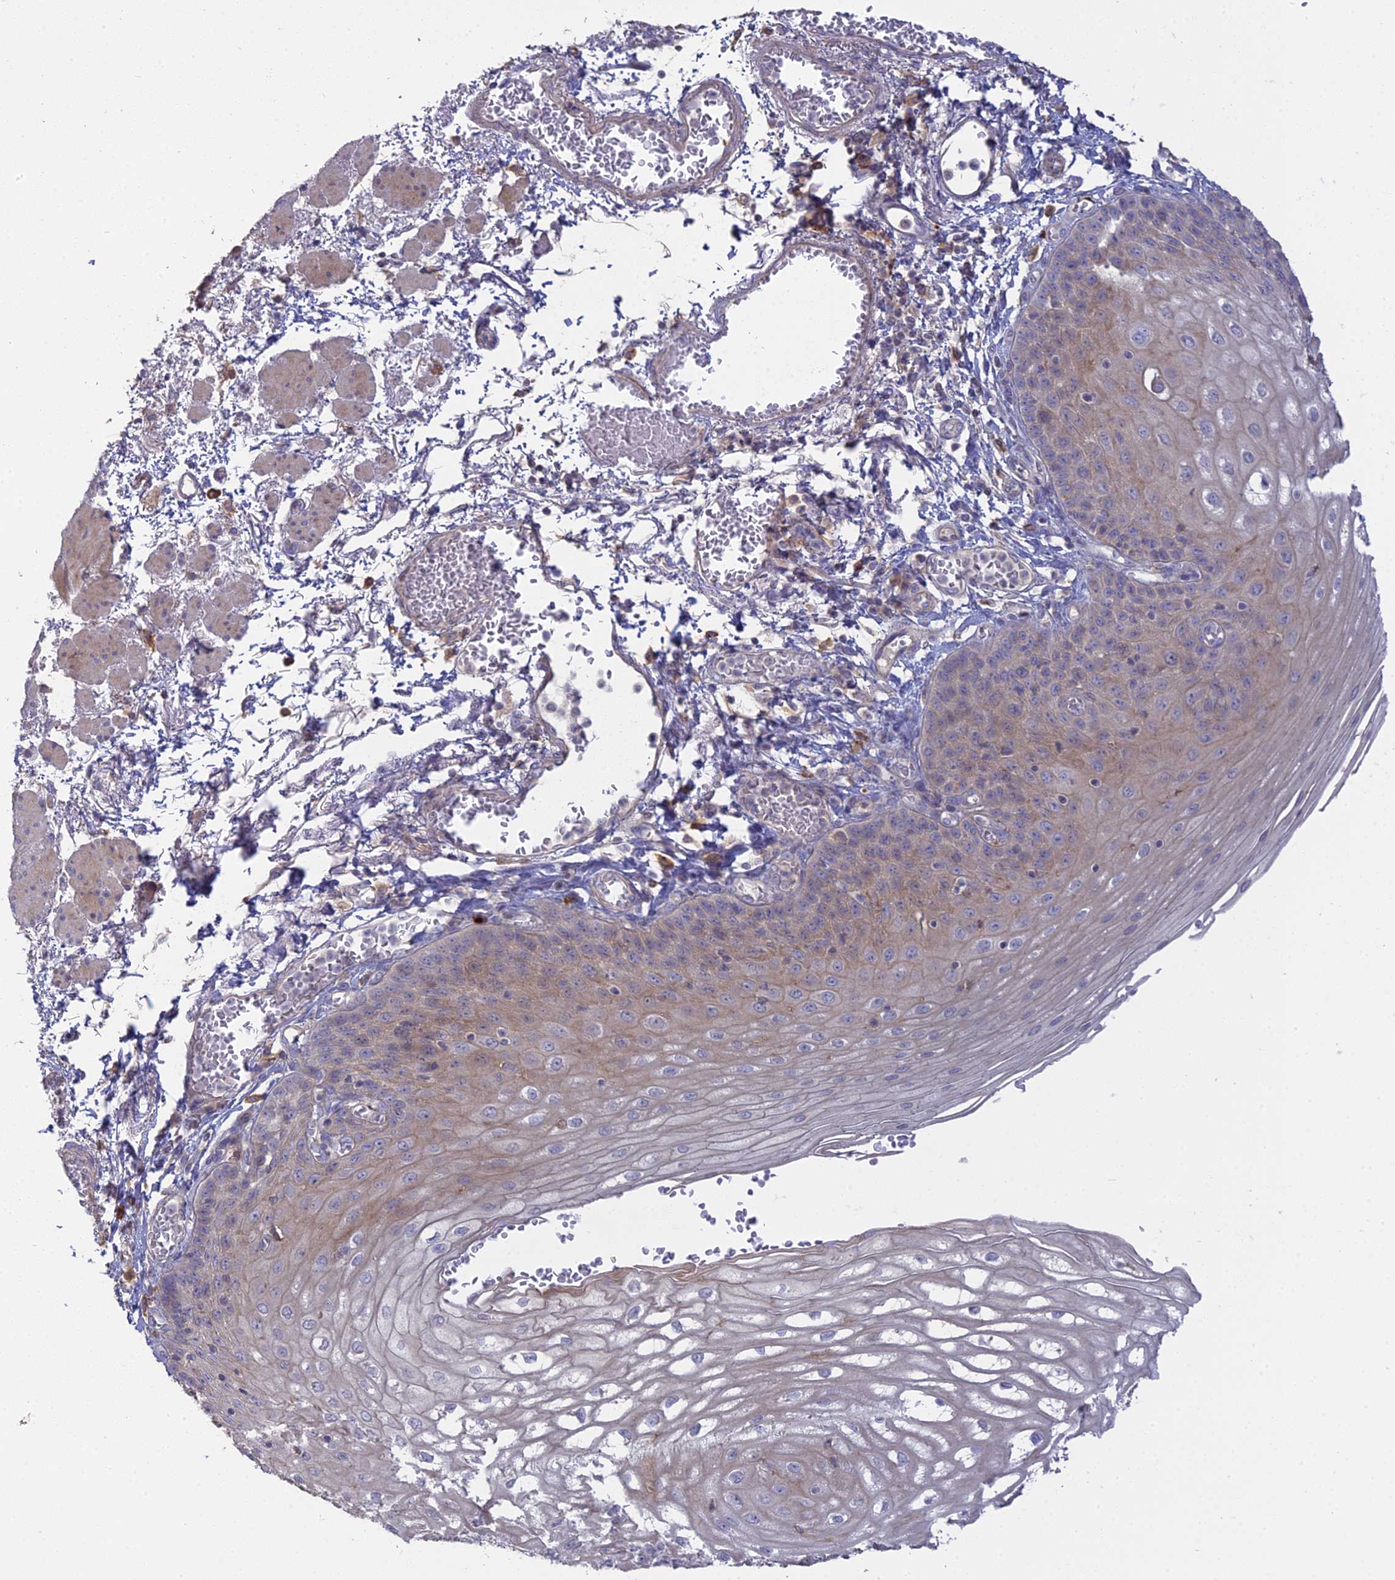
{"staining": {"intensity": "moderate", "quantity": "25%-75%", "location": "cytoplasmic/membranous"}, "tissue": "esophagus", "cell_type": "Squamous epithelial cells", "image_type": "normal", "snomed": [{"axis": "morphology", "description": "Normal tissue, NOS"}, {"axis": "topography", "description": "Esophagus"}], "caption": "A histopathology image of esophagus stained for a protein shows moderate cytoplasmic/membranous brown staining in squamous epithelial cells.", "gene": "SFT2D2", "patient": {"sex": "male", "age": 81}}